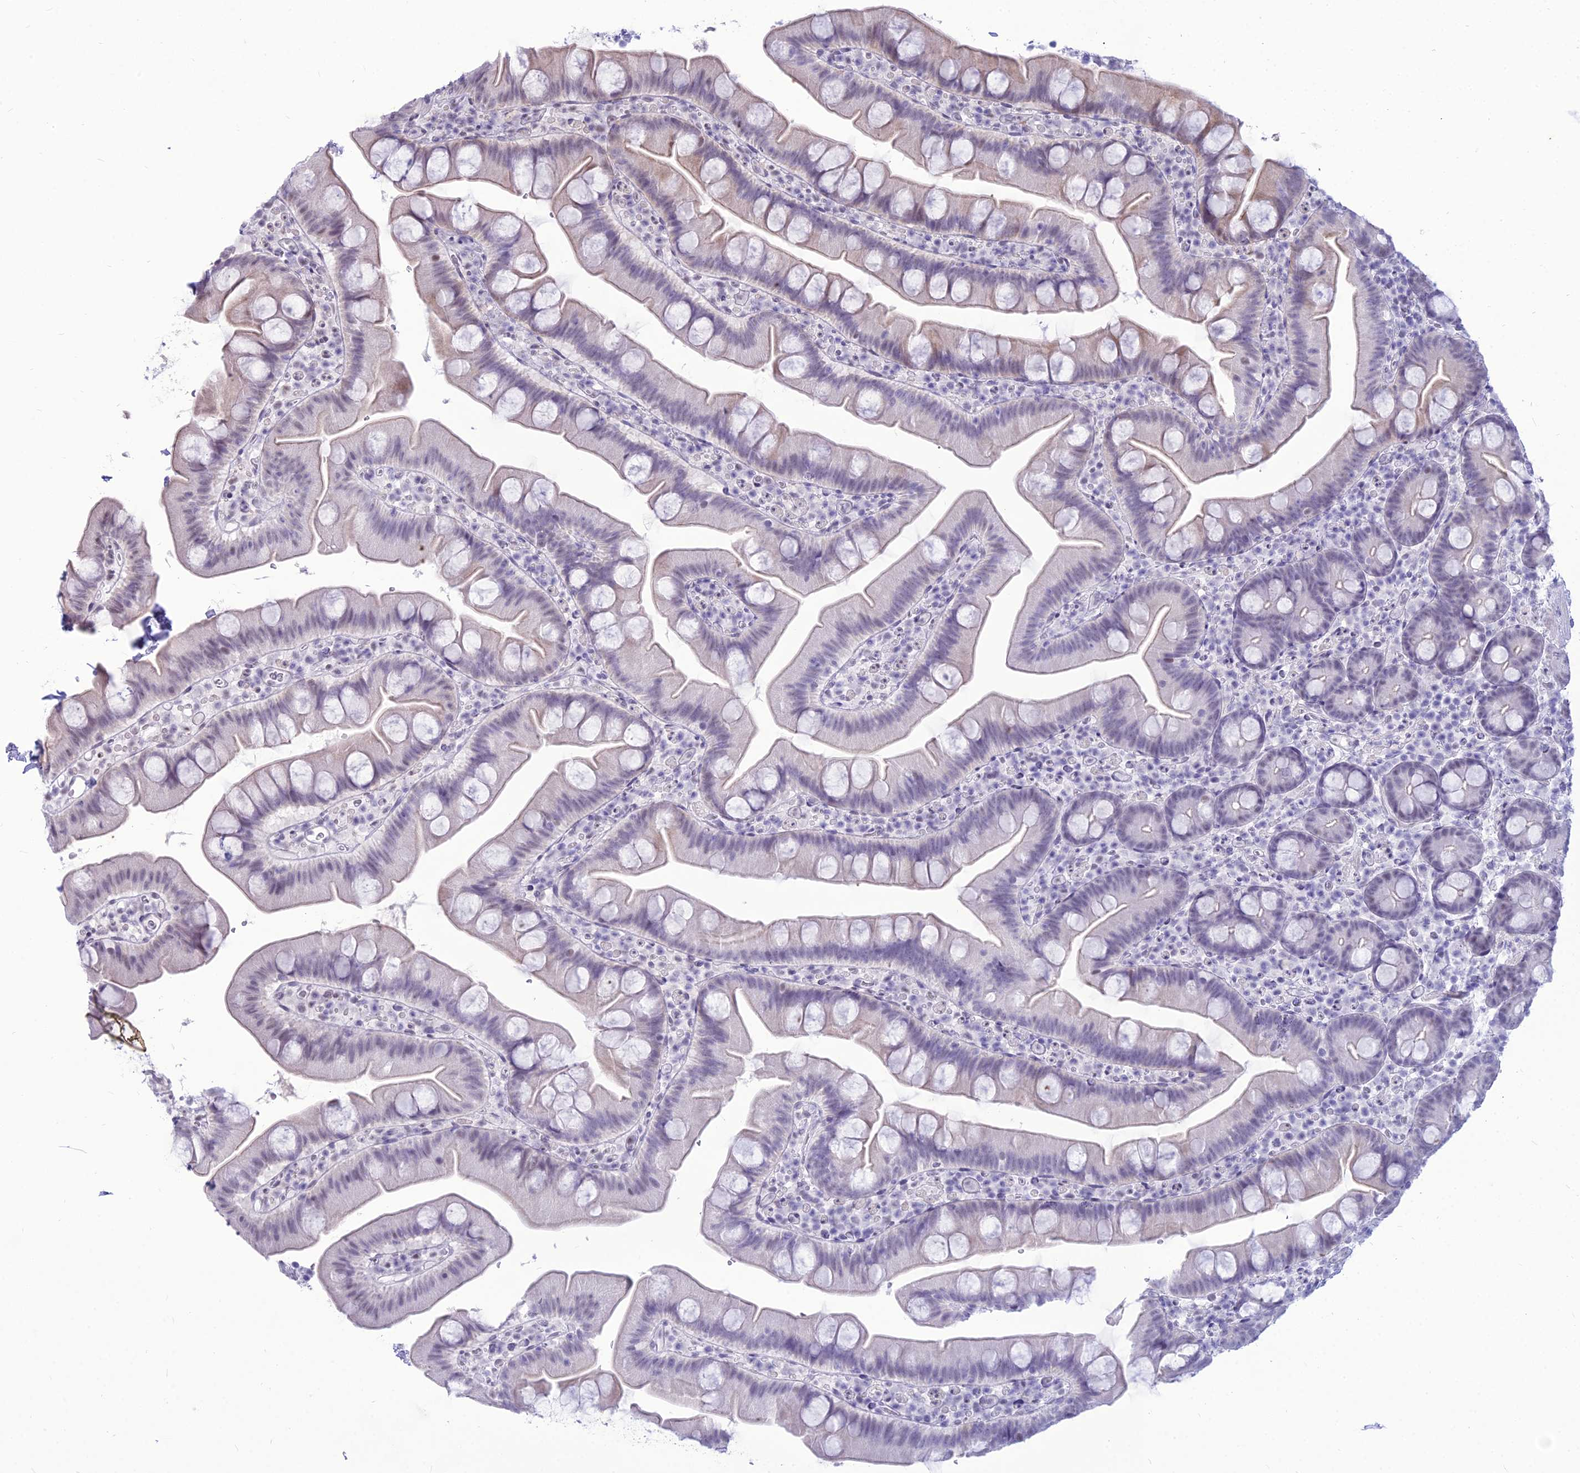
{"staining": {"intensity": "weak", "quantity": "<25%", "location": "cytoplasmic/membranous"}, "tissue": "small intestine", "cell_type": "Glandular cells", "image_type": "normal", "snomed": [{"axis": "morphology", "description": "Normal tissue, NOS"}, {"axis": "topography", "description": "Small intestine"}], "caption": "High magnification brightfield microscopy of normal small intestine stained with DAB (brown) and counterstained with hematoxylin (blue): glandular cells show no significant positivity. (IHC, brightfield microscopy, high magnification).", "gene": "DHX40", "patient": {"sex": "female", "age": 68}}